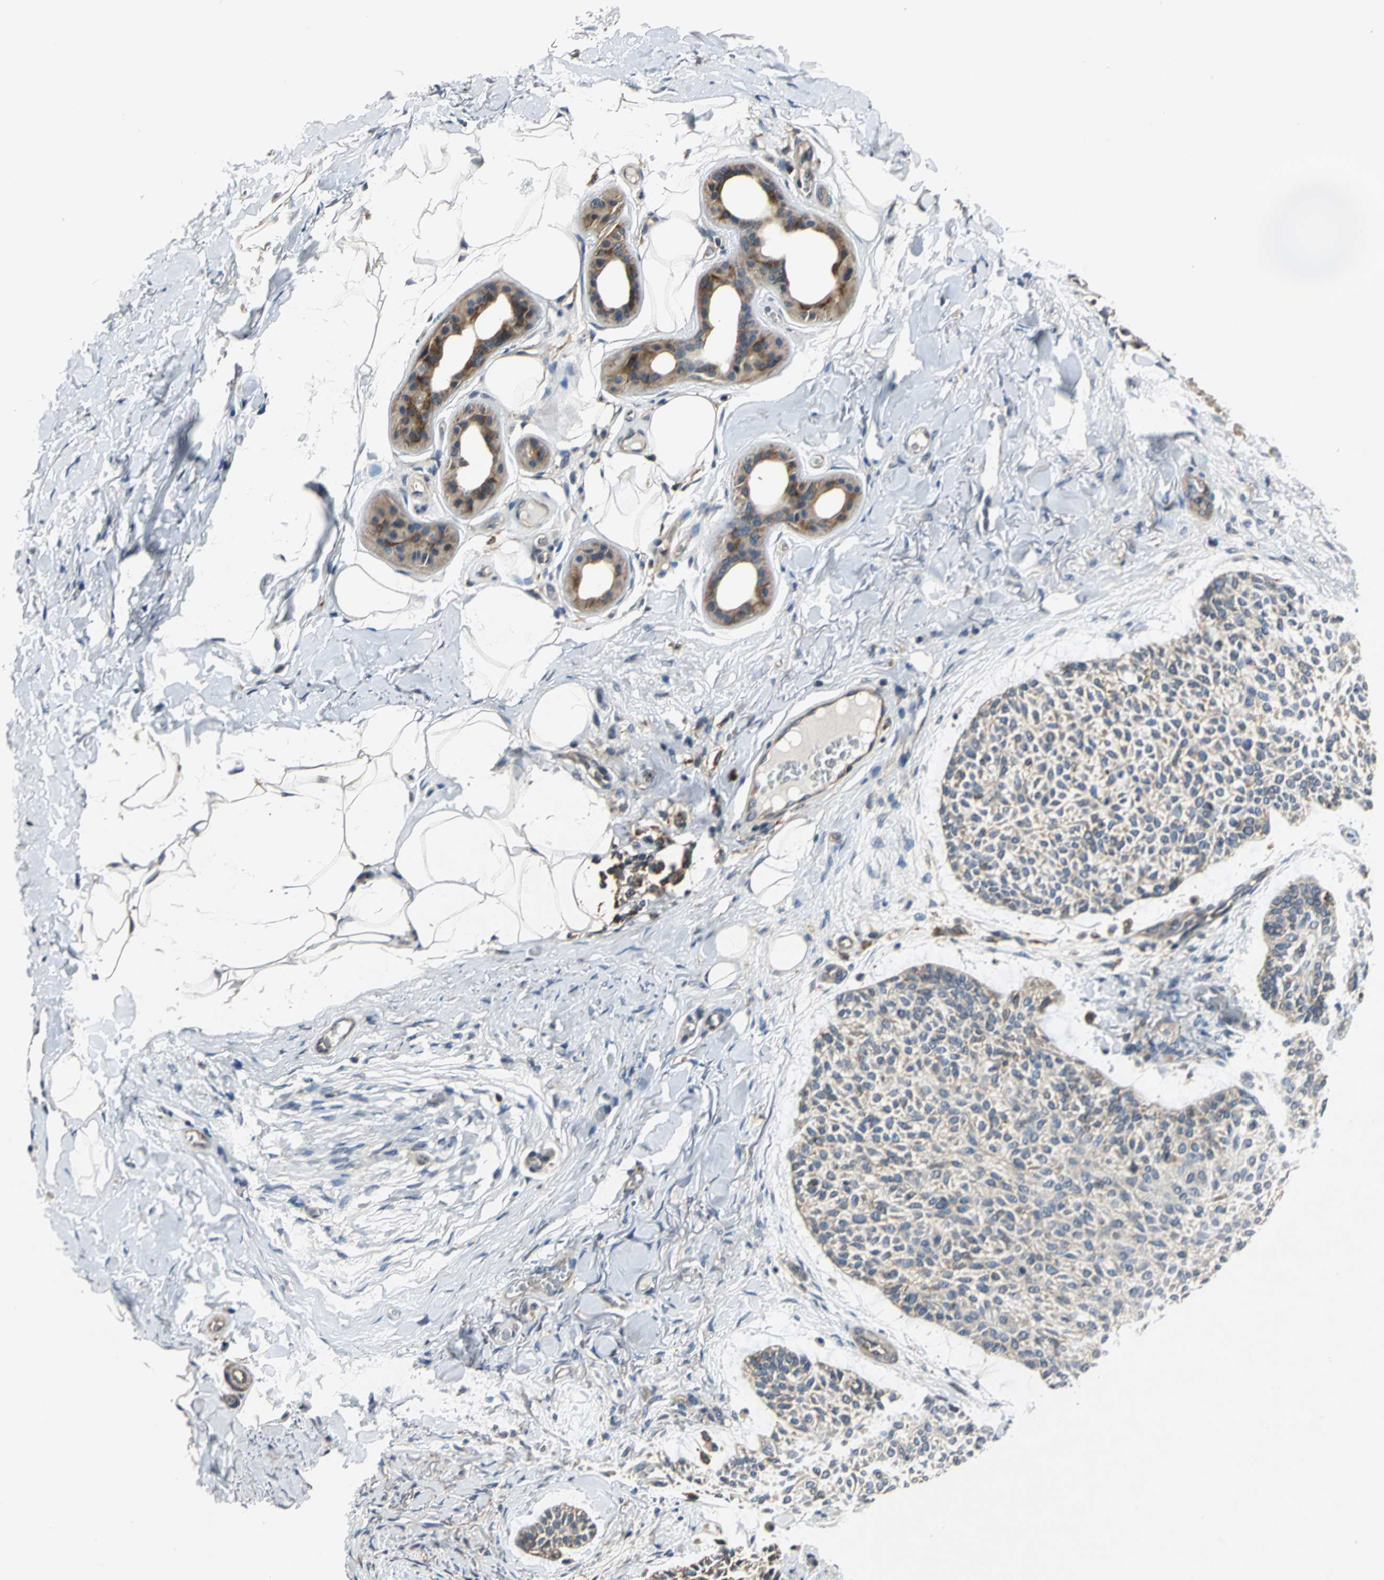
{"staining": {"intensity": "negative", "quantity": "none", "location": "none"}, "tissue": "skin cancer", "cell_type": "Tumor cells", "image_type": "cancer", "snomed": [{"axis": "morphology", "description": "Normal tissue, NOS"}, {"axis": "morphology", "description": "Basal cell carcinoma"}, {"axis": "topography", "description": "Skin"}], "caption": "The immunohistochemistry image has no significant expression in tumor cells of basal cell carcinoma (skin) tissue.", "gene": "EIF2B2", "patient": {"sex": "female", "age": 70}}